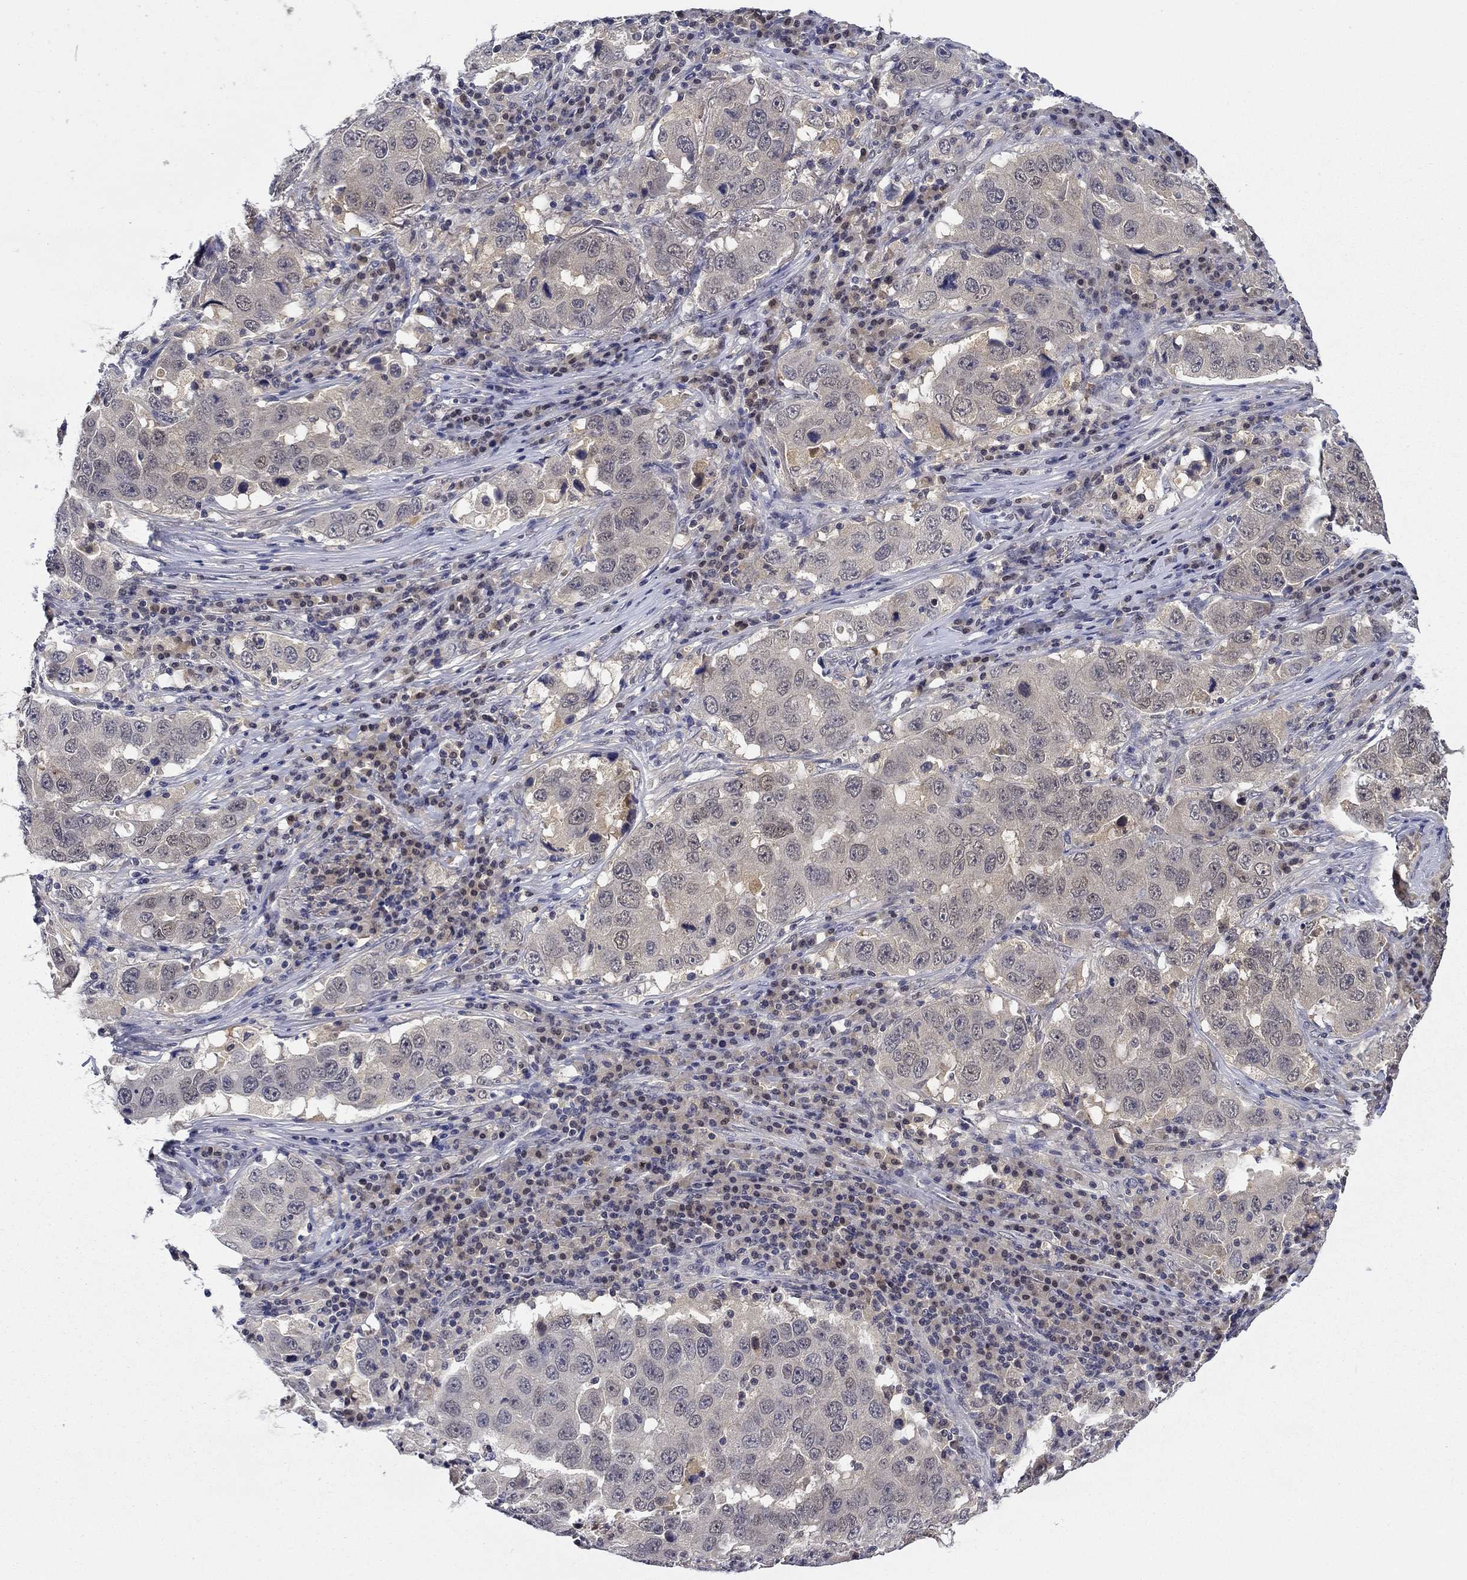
{"staining": {"intensity": "negative", "quantity": "none", "location": "none"}, "tissue": "lung cancer", "cell_type": "Tumor cells", "image_type": "cancer", "snomed": [{"axis": "morphology", "description": "Adenocarcinoma, NOS"}, {"axis": "topography", "description": "Lung"}], "caption": "Tumor cells are negative for brown protein staining in lung cancer.", "gene": "DDTL", "patient": {"sex": "male", "age": 73}}